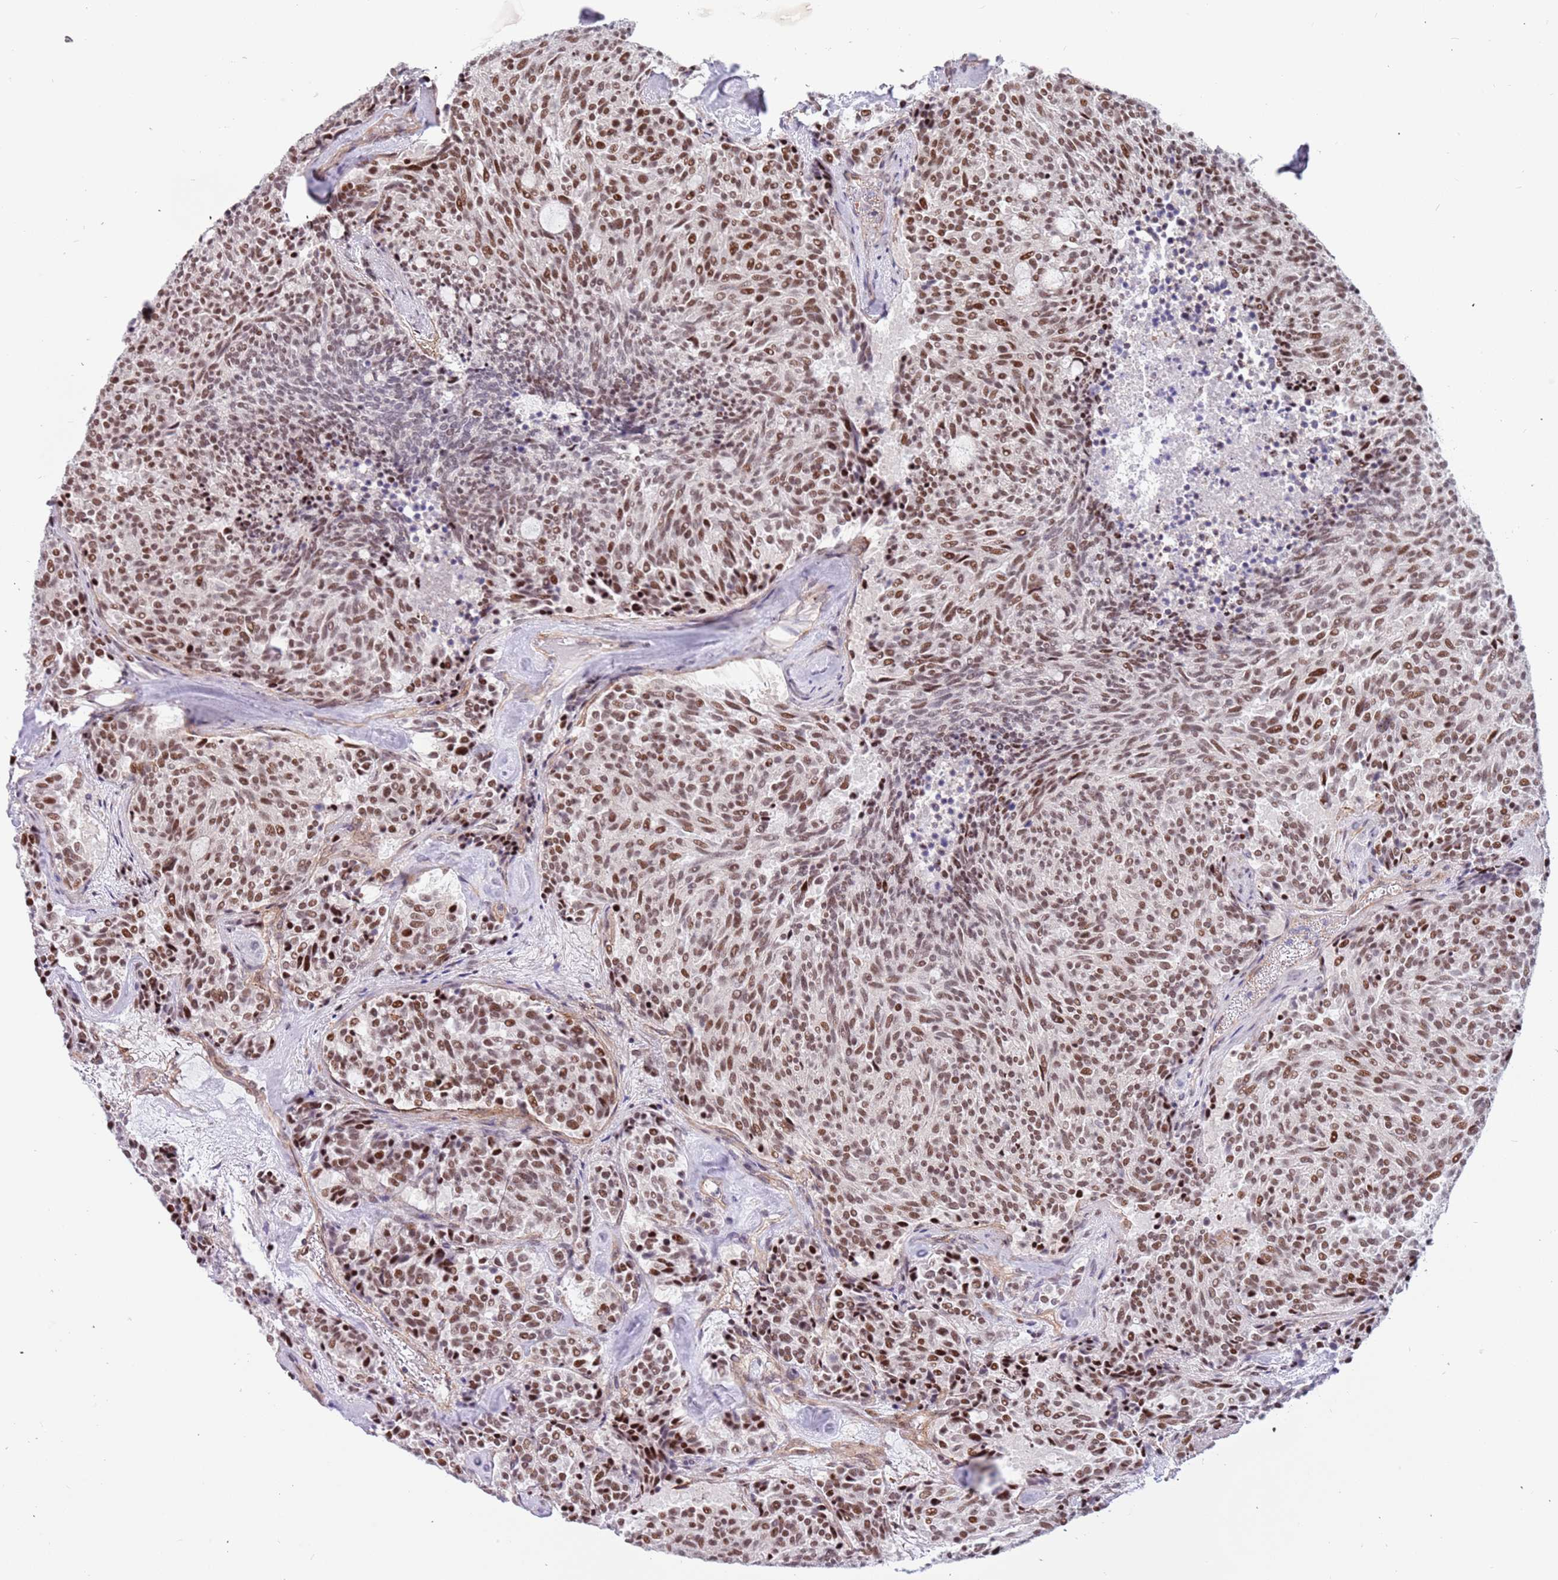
{"staining": {"intensity": "moderate", "quantity": ">75%", "location": "nuclear"}, "tissue": "carcinoid", "cell_type": "Tumor cells", "image_type": "cancer", "snomed": [{"axis": "morphology", "description": "Carcinoid, malignant, NOS"}, {"axis": "topography", "description": "Pancreas"}], "caption": "Tumor cells exhibit moderate nuclear positivity in approximately >75% of cells in carcinoid (malignant).", "gene": "LRMDA", "patient": {"sex": "female", "age": 54}}